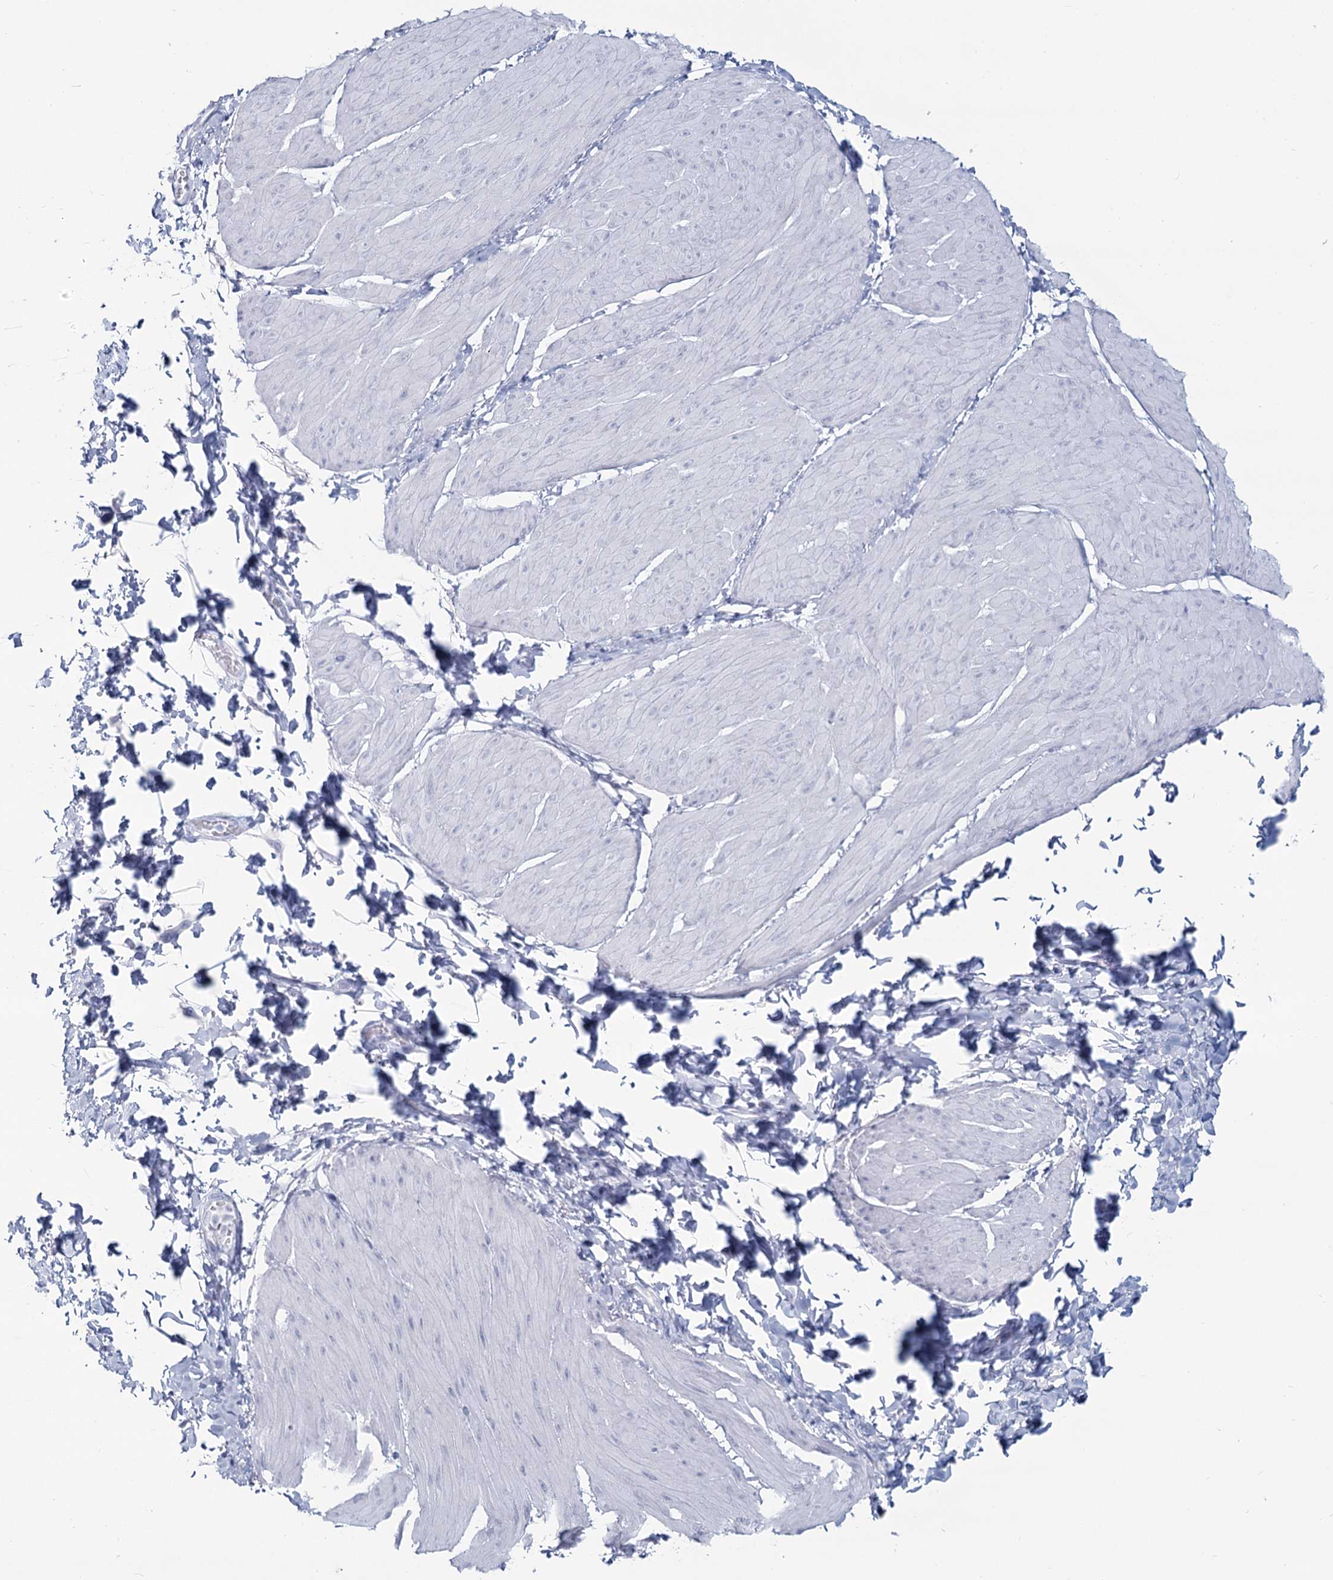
{"staining": {"intensity": "negative", "quantity": "none", "location": "none"}, "tissue": "smooth muscle", "cell_type": "Smooth muscle cells", "image_type": "normal", "snomed": [{"axis": "morphology", "description": "Urothelial carcinoma, High grade"}, {"axis": "topography", "description": "Urinary bladder"}], "caption": "A high-resolution photomicrograph shows IHC staining of unremarkable smooth muscle, which reveals no significant positivity in smooth muscle cells.", "gene": "SLC6A19", "patient": {"sex": "male", "age": 46}}